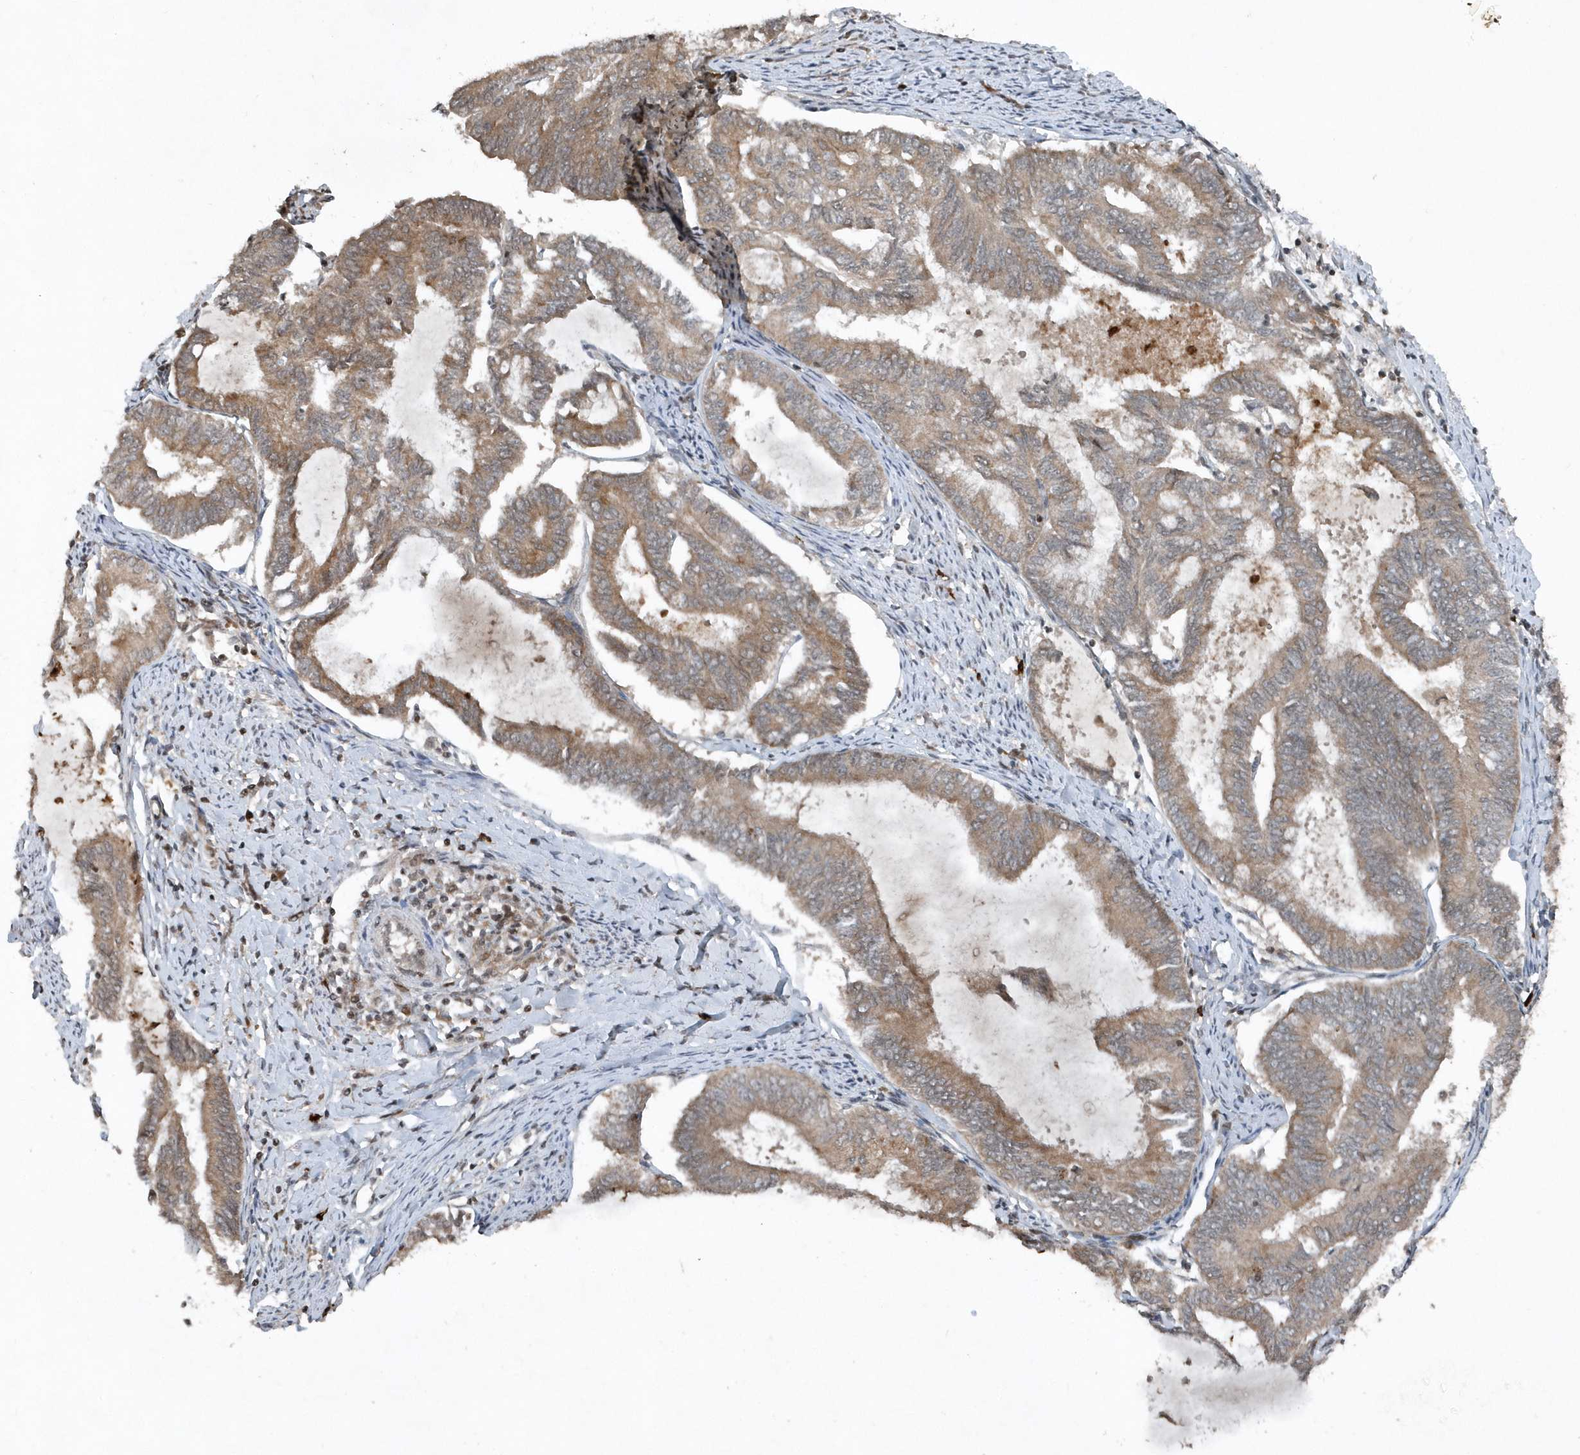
{"staining": {"intensity": "moderate", "quantity": ">75%", "location": "cytoplasmic/membranous"}, "tissue": "endometrial cancer", "cell_type": "Tumor cells", "image_type": "cancer", "snomed": [{"axis": "morphology", "description": "Adenocarcinoma, NOS"}, {"axis": "topography", "description": "Endometrium"}], "caption": "A brown stain shows moderate cytoplasmic/membranous expression of a protein in endometrial cancer (adenocarcinoma) tumor cells. (Brightfield microscopy of DAB IHC at high magnification).", "gene": "EIF2B1", "patient": {"sex": "female", "age": 86}}